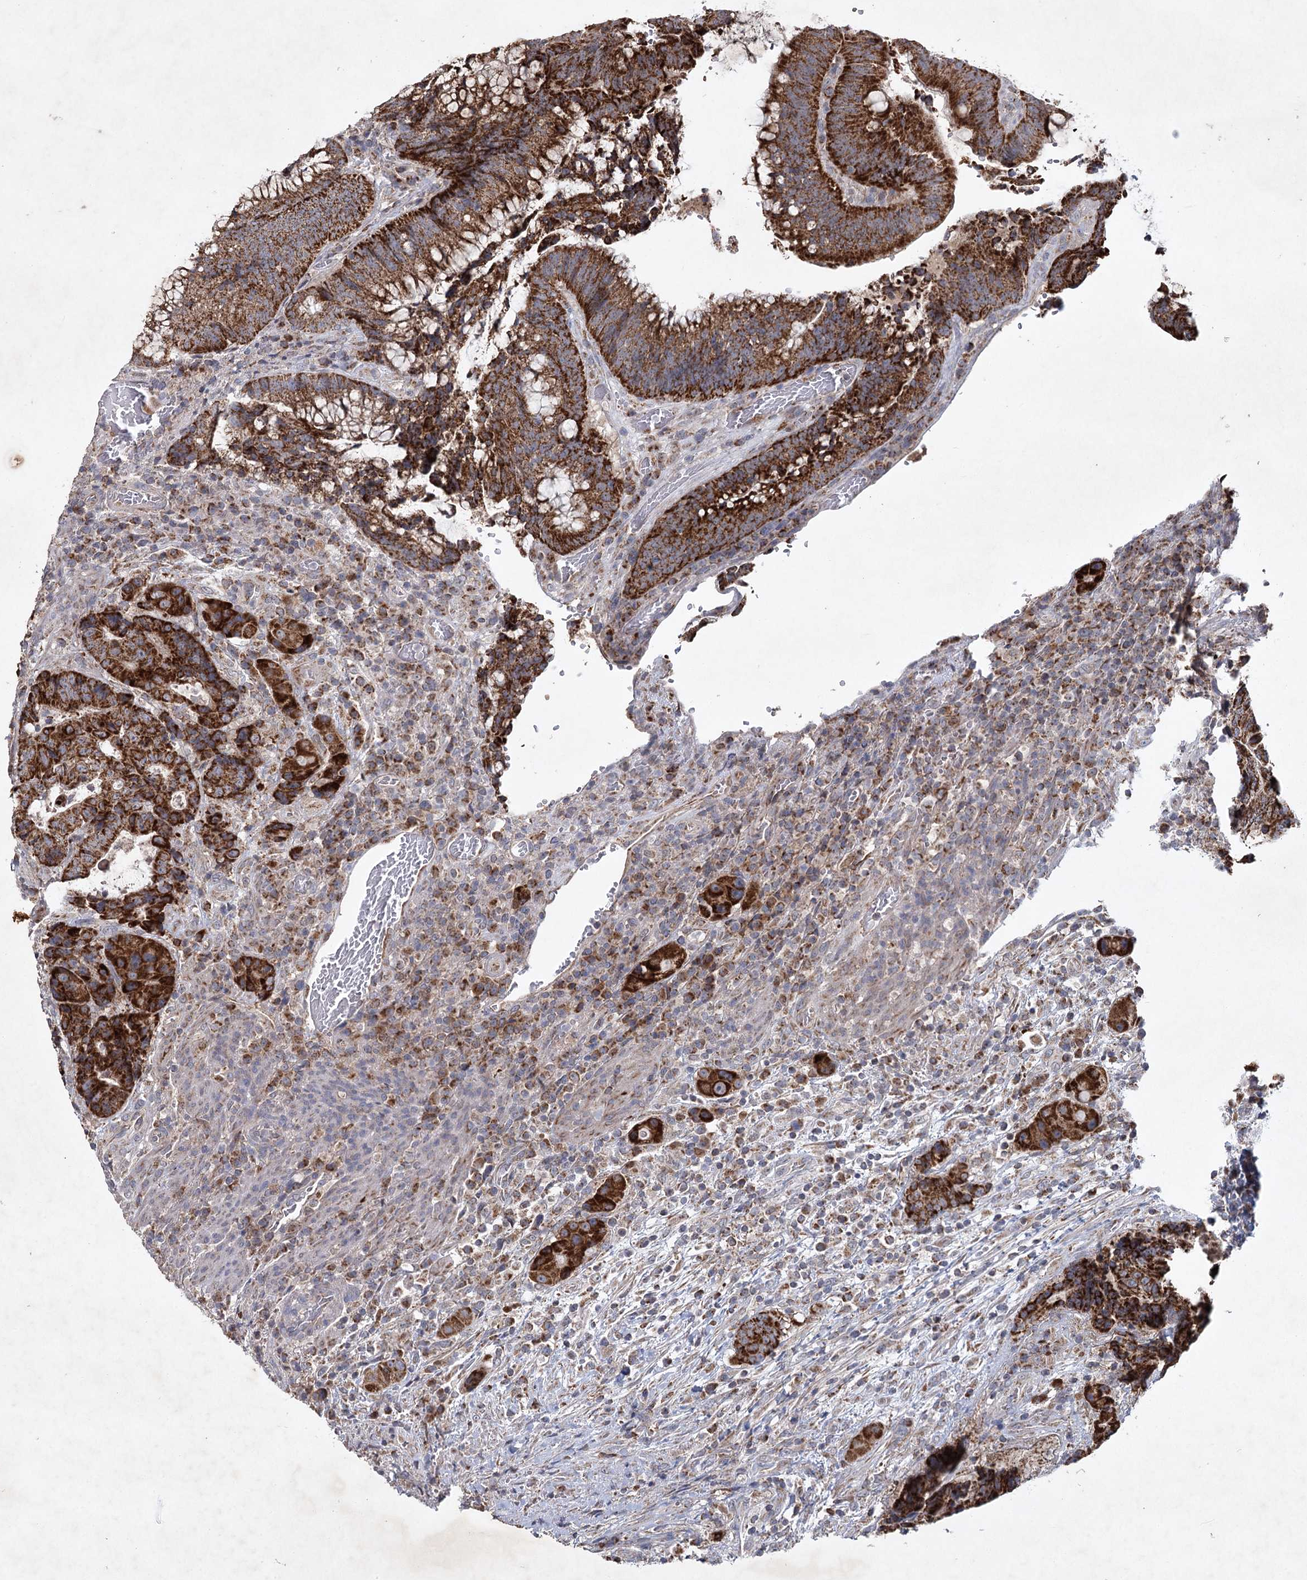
{"staining": {"intensity": "strong", "quantity": ">75%", "location": "cytoplasmic/membranous"}, "tissue": "colorectal cancer", "cell_type": "Tumor cells", "image_type": "cancer", "snomed": [{"axis": "morphology", "description": "Adenocarcinoma, NOS"}, {"axis": "topography", "description": "Rectum"}], "caption": "Protein expression analysis of adenocarcinoma (colorectal) exhibits strong cytoplasmic/membranous positivity in about >75% of tumor cells.", "gene": "MRPL44", "patient": {"sex": "male", "age": 69}}